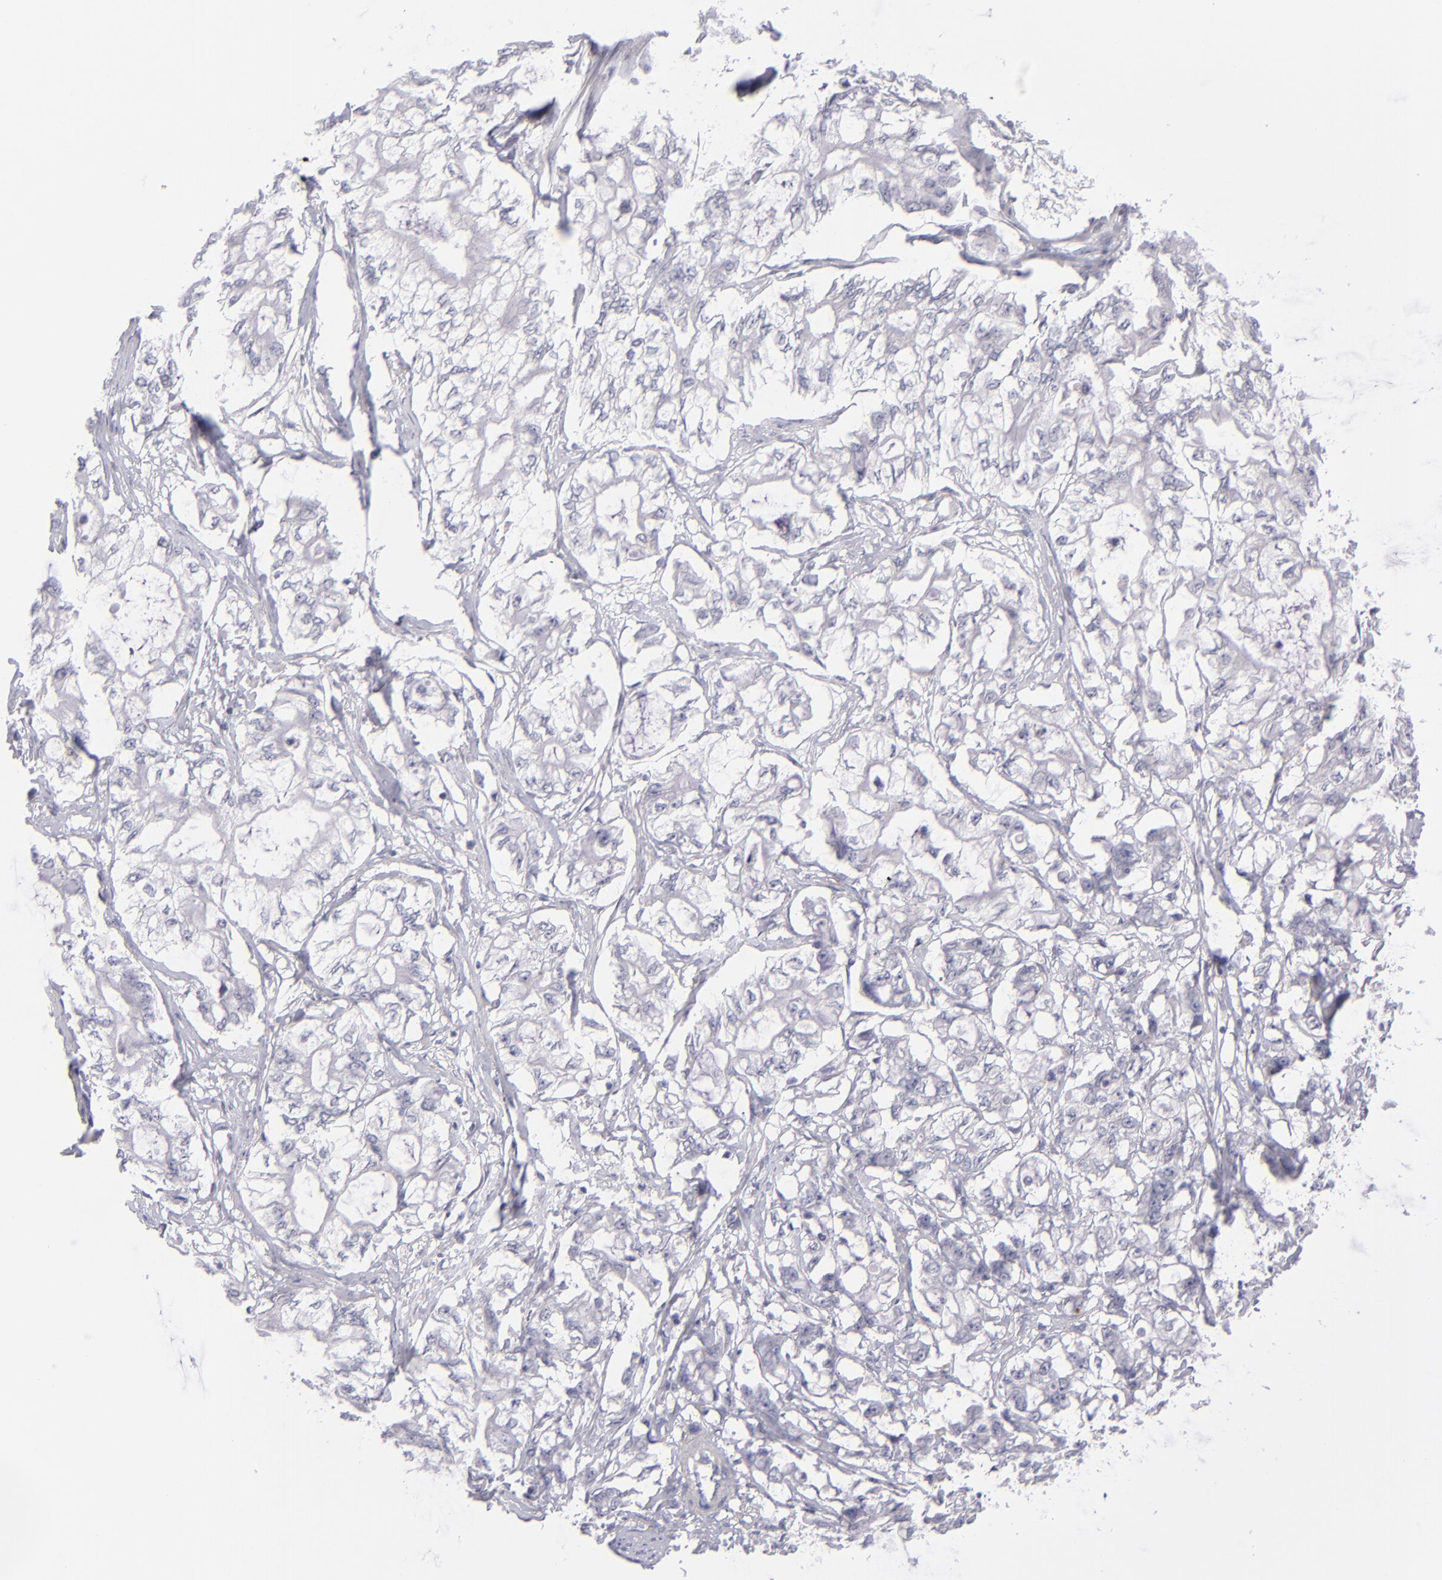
{"staining": {"intensity": "negative", "quantity": "none", "location": "none"}, "tissue": "pancreatic cancer", "cell_type": "Tumor cells", "image_type": "cancer", "snomed": [{"axis": "morphology", "description": "Adenocarcinoma, NOS"}, {"axis": "topography", "description": "Pancreas"}], "caption": "Immunohistochemical staining of human pancreatic cancer exhibits no significant expression in tumor cells.", "gene": "MYH11", "patient": {"sex": "male", "age": 79}}